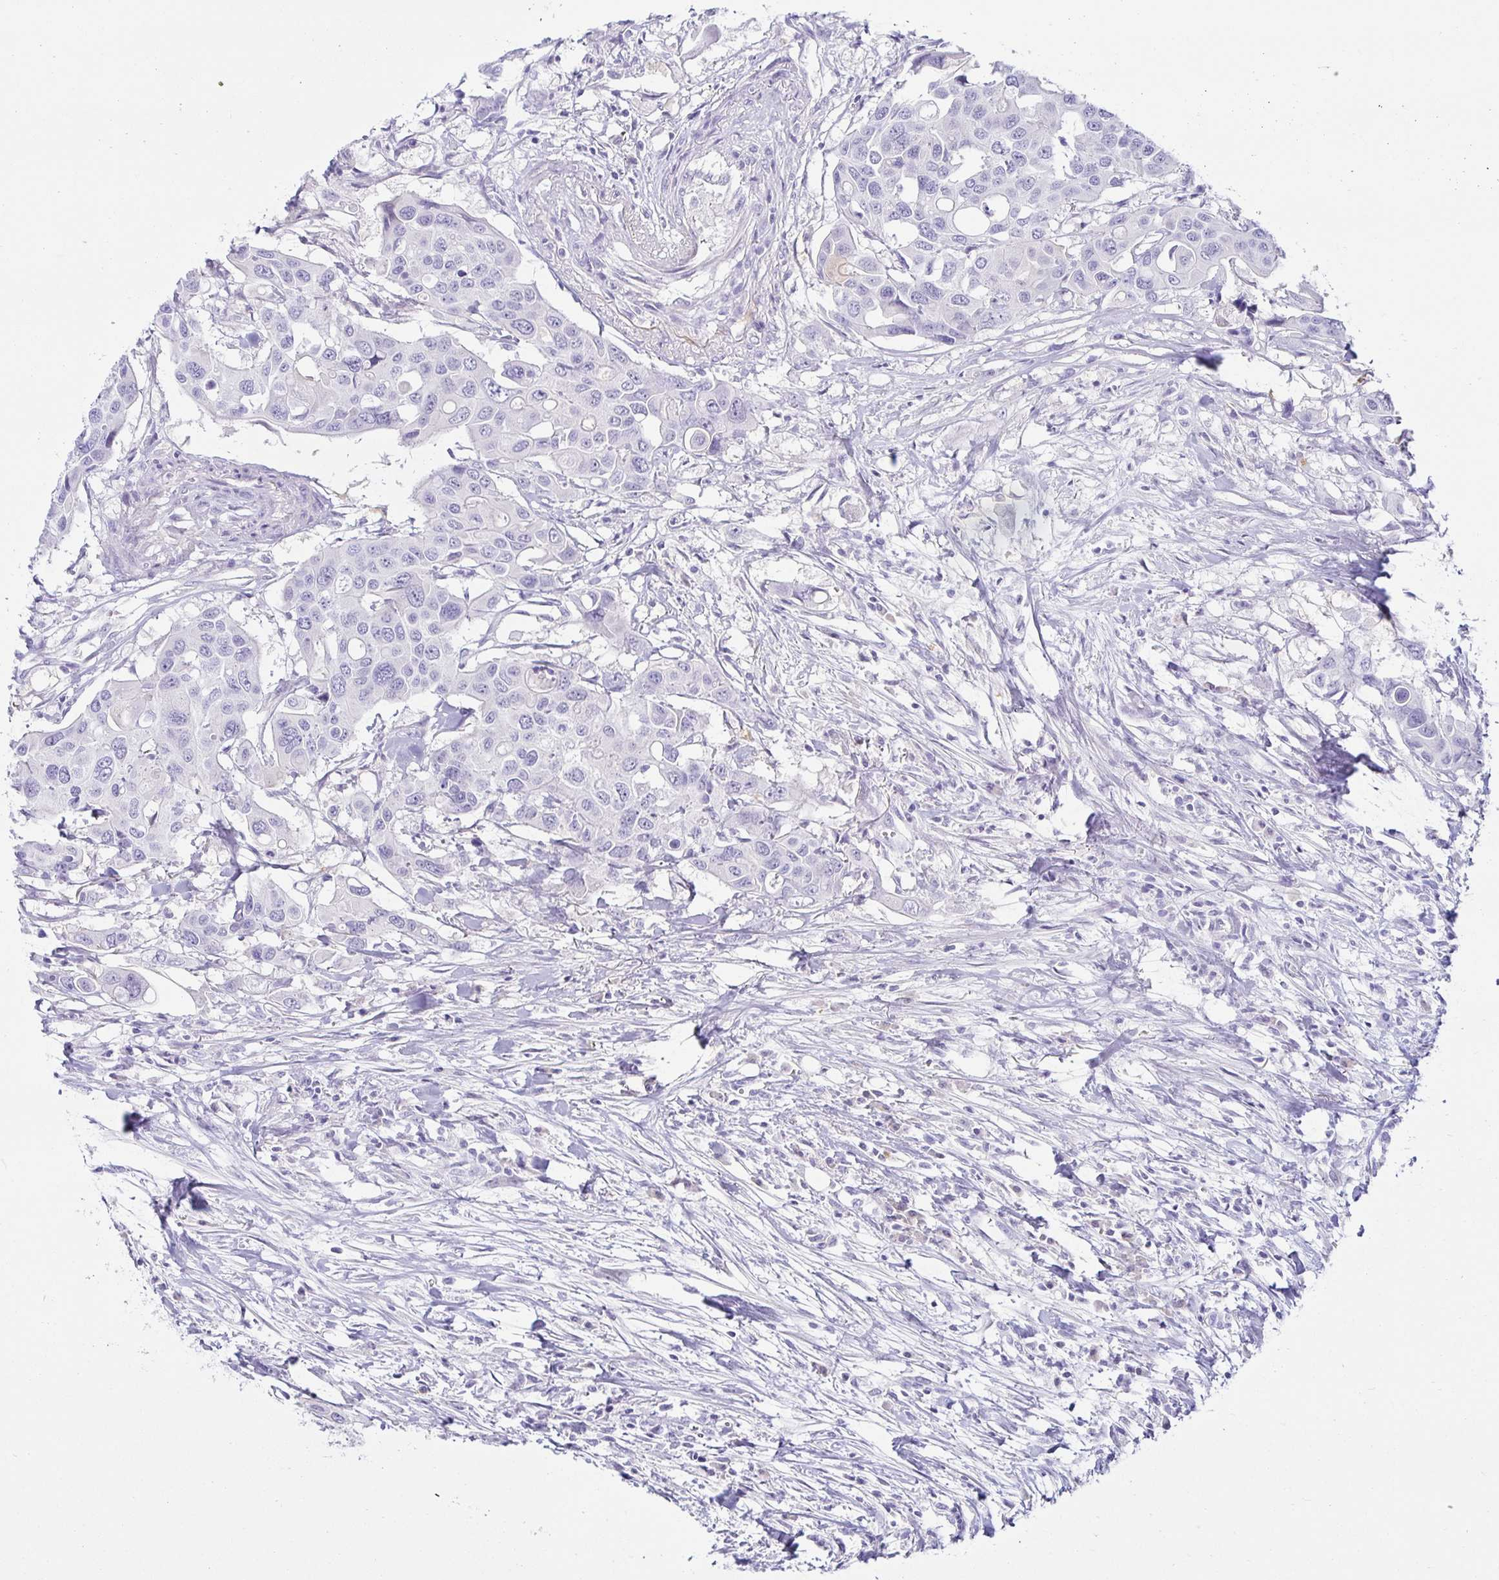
{"staining": {"intensity": "negative", "quantity": "none", "location": "none"}, "tissue": "colorectal cancer", "cell_type": "Tumor cells", "image_type": "cancer", "snomed": [{"axis": "morphology", "description": "Adenocarcinoma, NOS"}, {"axis": "topography", "description": "Colon"}], "caption": "A high-resolution micrograph shows immunohistochemistry (IHC) staining of colorectal adenocarcinoma, which displays no significant staining in tumor cells. (Immunohistochemistry, brightfield microscopy, high magnification).", "gene": "MON2", "patient": {"sex": "male", "age": 77}}